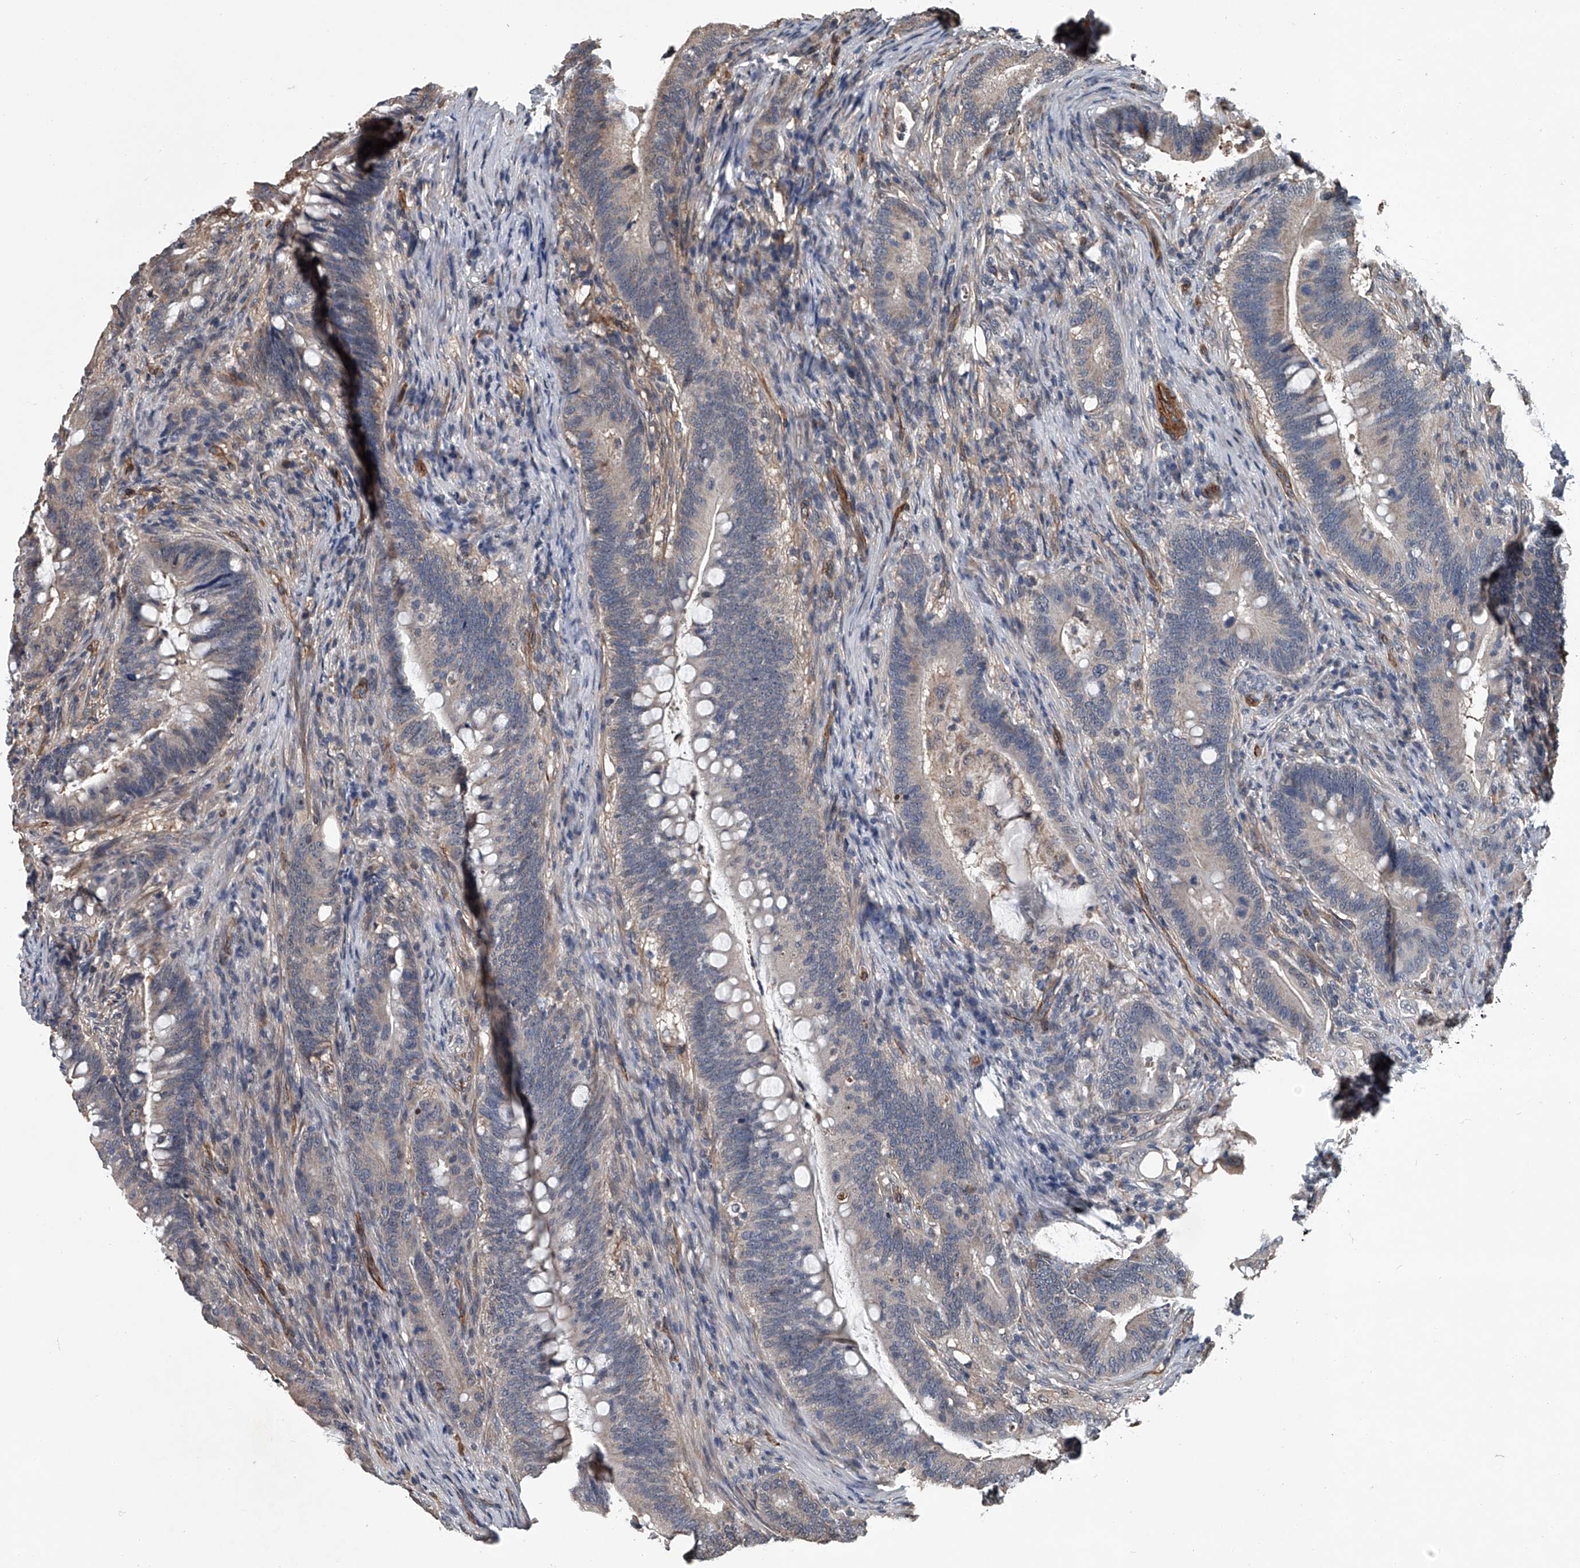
{"staining": {"intensity": "negative", "quantity": "none", "location": "none"}, "tissue": "colorectal cancer", "cell_type": "Tumor cells", "image_type": "cancer", "snomed": [{"axis": "morphology", "description": "Adenocarcinoma, NOS"}, {"axis": "topography", "description": "Colon"}], "caption": "Tumor cells show no significant protein positivity in adenocarcinoma (colorectal).", "gene": "LDLRAD2", "patient": {"sex": "female", "age": 66}}